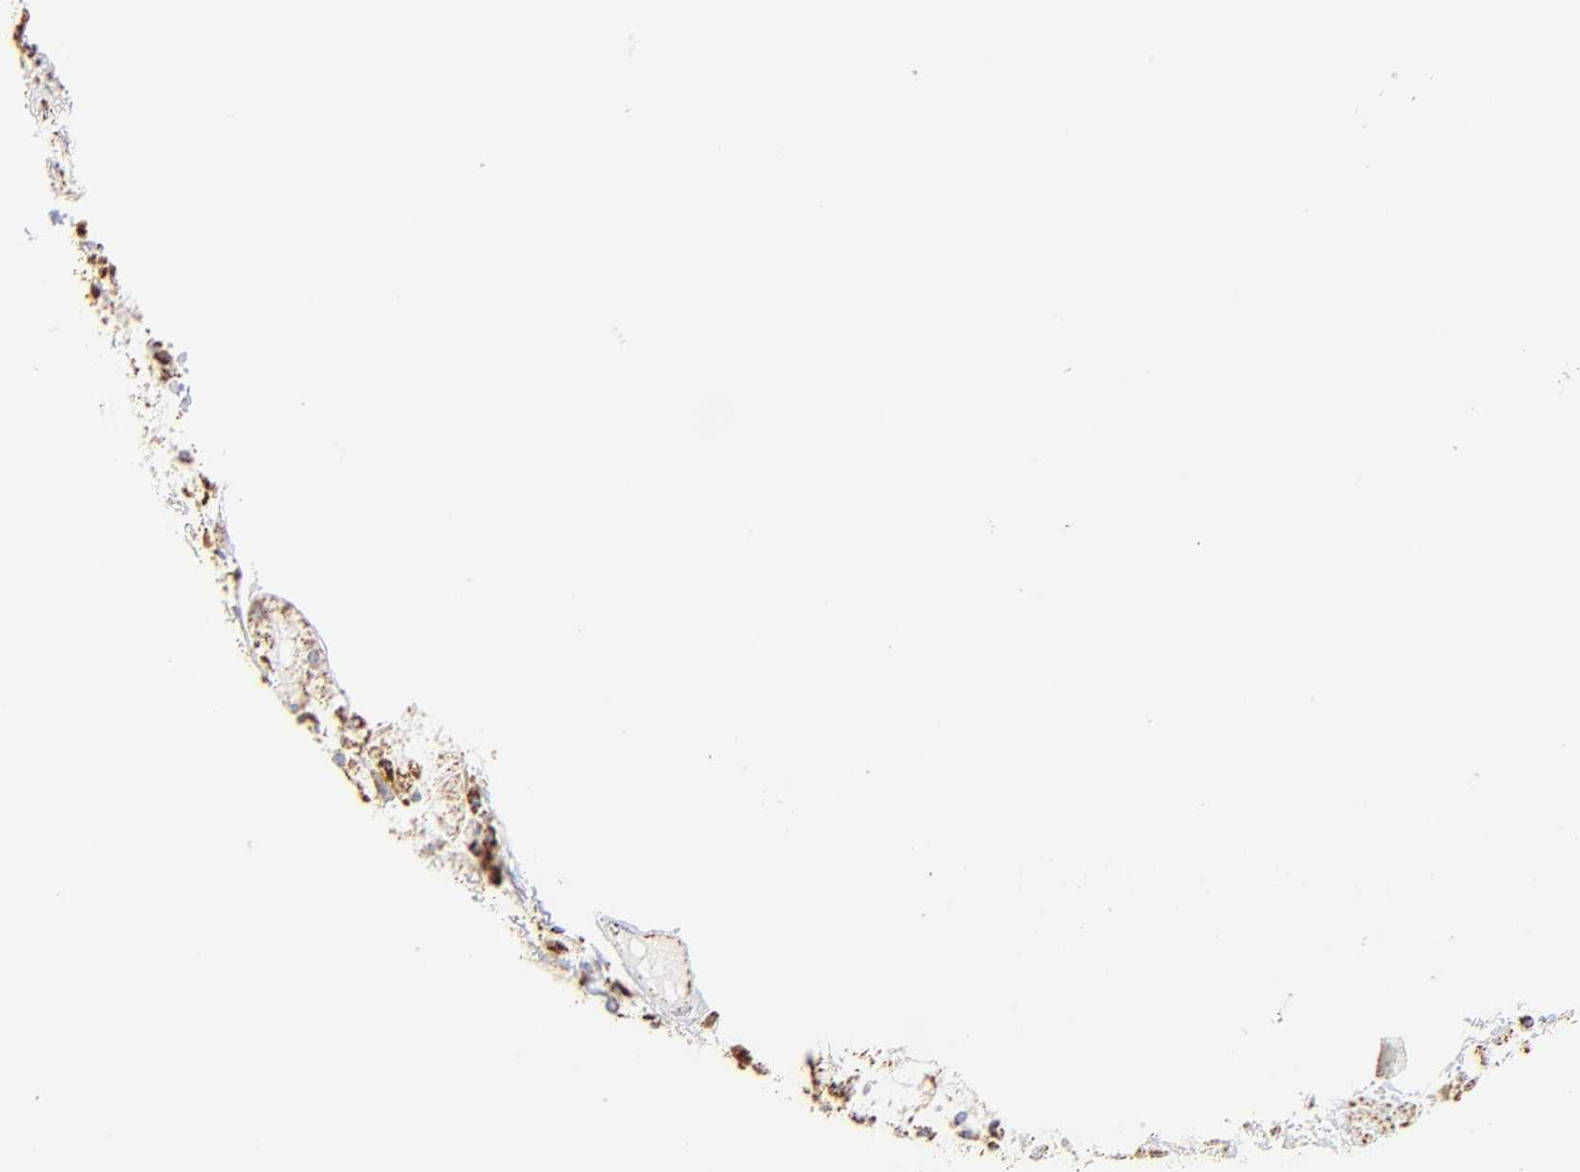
{"staining": {"intensity": "moderate", "quantity": ">75%", "location": "cytoplasmic/membranous"}, "tissue": "bronchus", "cell_type": "Respiratory epithelial cells", "image_type": "normal", "snomed": [{"axis": "morphology", "description": "Normal tissue, NOS"}, {"axis": "topography", "description": "Cartilage tissue"}, {"axis": "topography", "description": "Bronchus"}, {"axis": "topography", "description": "Lung"}], "caption": "Respiratory epithelial cells demonstrate medium levels of moderate cytoplasmic/membranous positivity in about >75% of cells in unremarkable bronchus. Using DAB (3,3'-diaminobenzidine) (brown) and hematoxylin (blue) stains, captured at high magnification using brightfield microscopy.", "gene": "ECH1", "patient": {"sex": "female", "age": 49}}